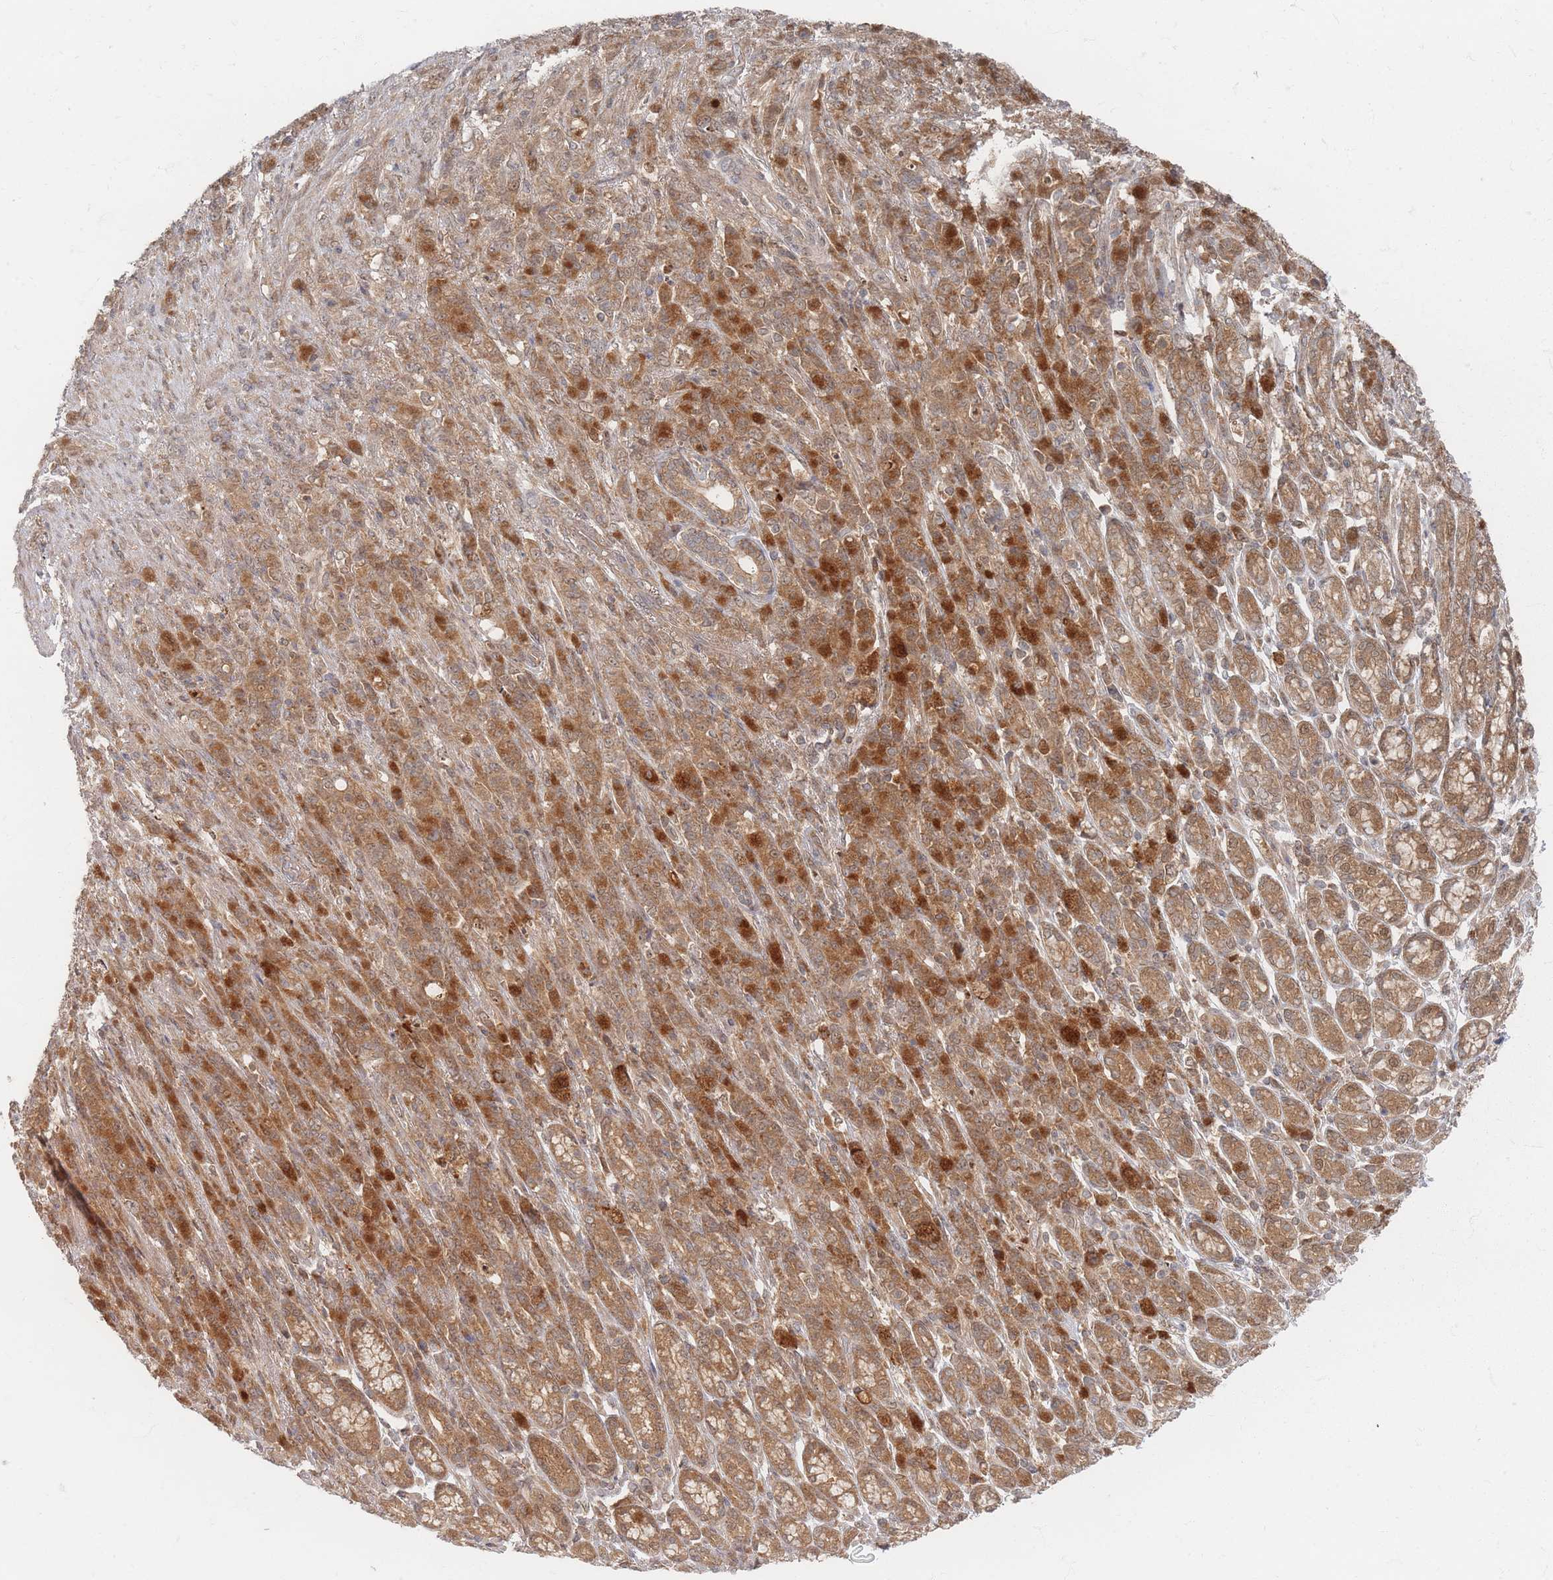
{"staining": {"intensity": "moderate", "quantity": ">75%", "location": "cytoplasmic/membranous"}, "tissue": "stomach cancer", "cell_type": "Tumor cells", "image_type": "cancer", "snomed": [{"axis": "morphology", "description": "Adenocarcinoma, NOS"}, {"axis": "topography", "description": "Stomach"}], "caption": "This is an image of immunohistochemistry staining of stomach adenocarcinoma, which shows moderate expression in the cytoplasmic/membranous of tumor cells.", "gene": "PSMD9", "patient": {"sex": "female", "age": 79}}